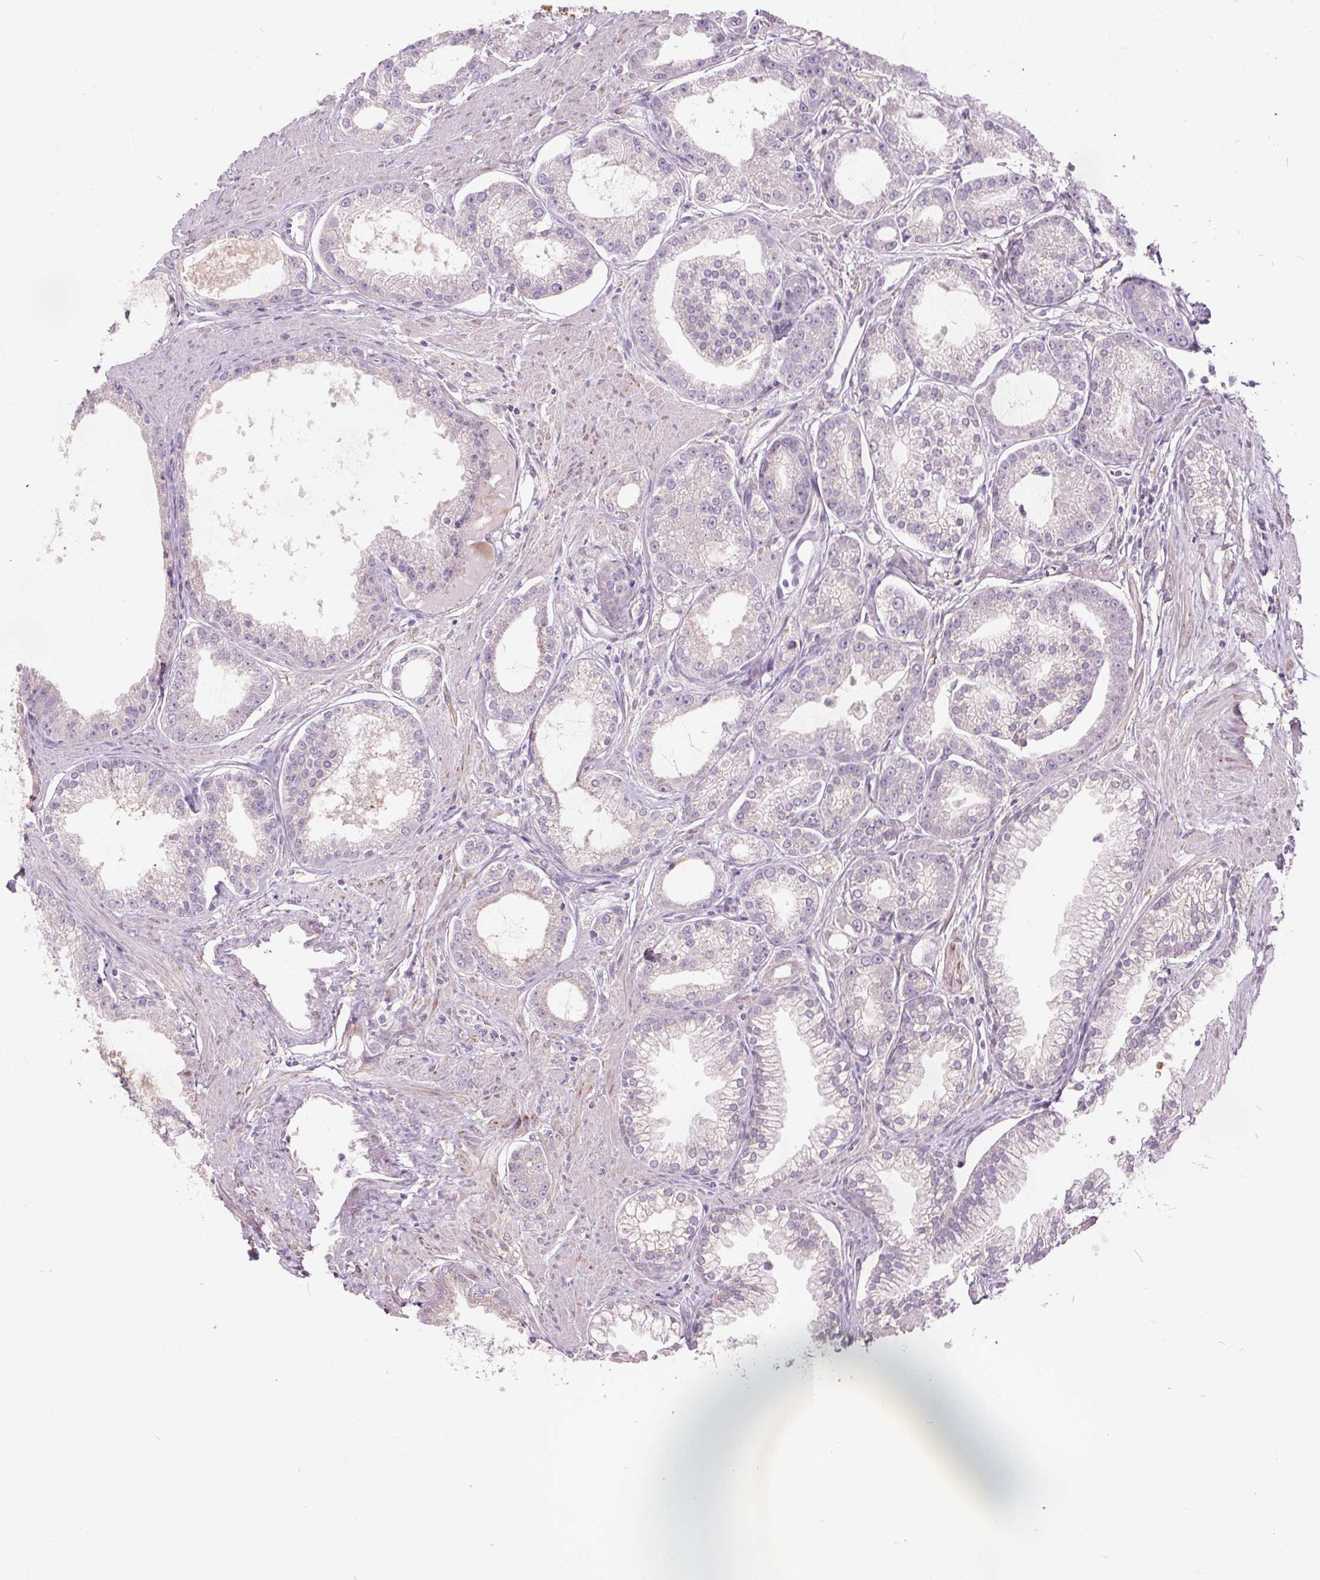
{"staining": {"intensity": "weak", "quantity": "<25%", "location": "cytoplasmic/membranous"}, "tissue": "prostate cancer", "cell_type": "Tumor cells", "image_type": "cancer", "snomed": [{"axis": "morphology", "description": "Adenocarcinoma, NOS"}, {"axis": "topography", "description": "Prostate"}], "caption": "Protein analysis of adenocarcinoma (prostate) demonstrates no significant positivity in tumor cells.", "gene": "ACOX2", "patient": {"sex": "male", "age": 71}}